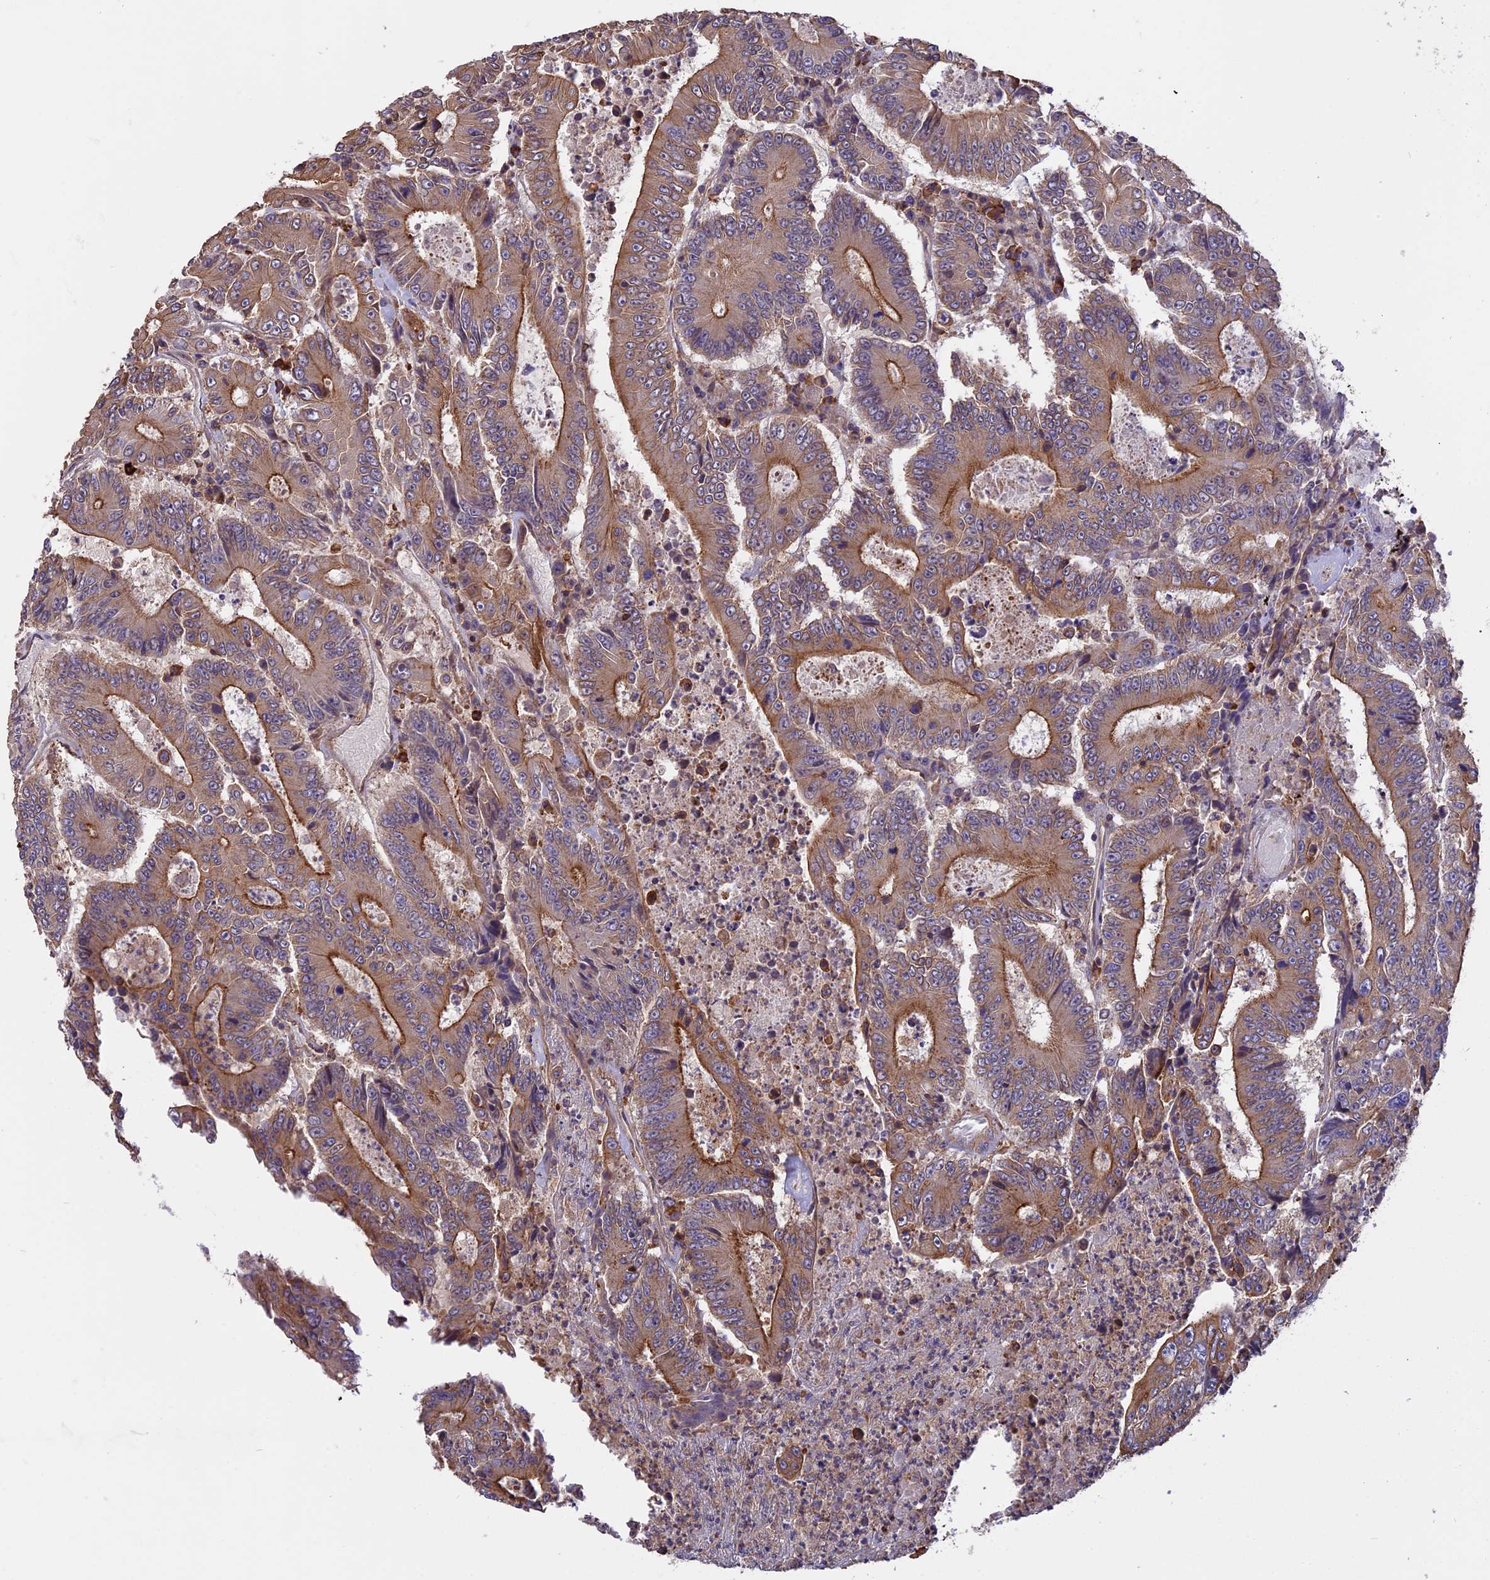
{"staining": {"intensity": "moderate", "quantity": ">75%", "location": "cytoplasmic/membranous"}, "tissue": "colorectal cancer", "cell_type": "Tumor cells", "image_type": "cancer", "snomed": [{"axis": "morphology", "description": "Adenocarcinoma, NOS"}, {"axis": "topography", "description": "Colon"}], "caption": "Colorectal cancer (adenocarcinoma) stained with DAB immunohistochemistry (IHC) demonstrates medium levels of moderate cytoplasmic/membranous staining in about >75% of tumor cells.", "gene": "GAS8", "patient": {"sex": "male", "age": 83}}